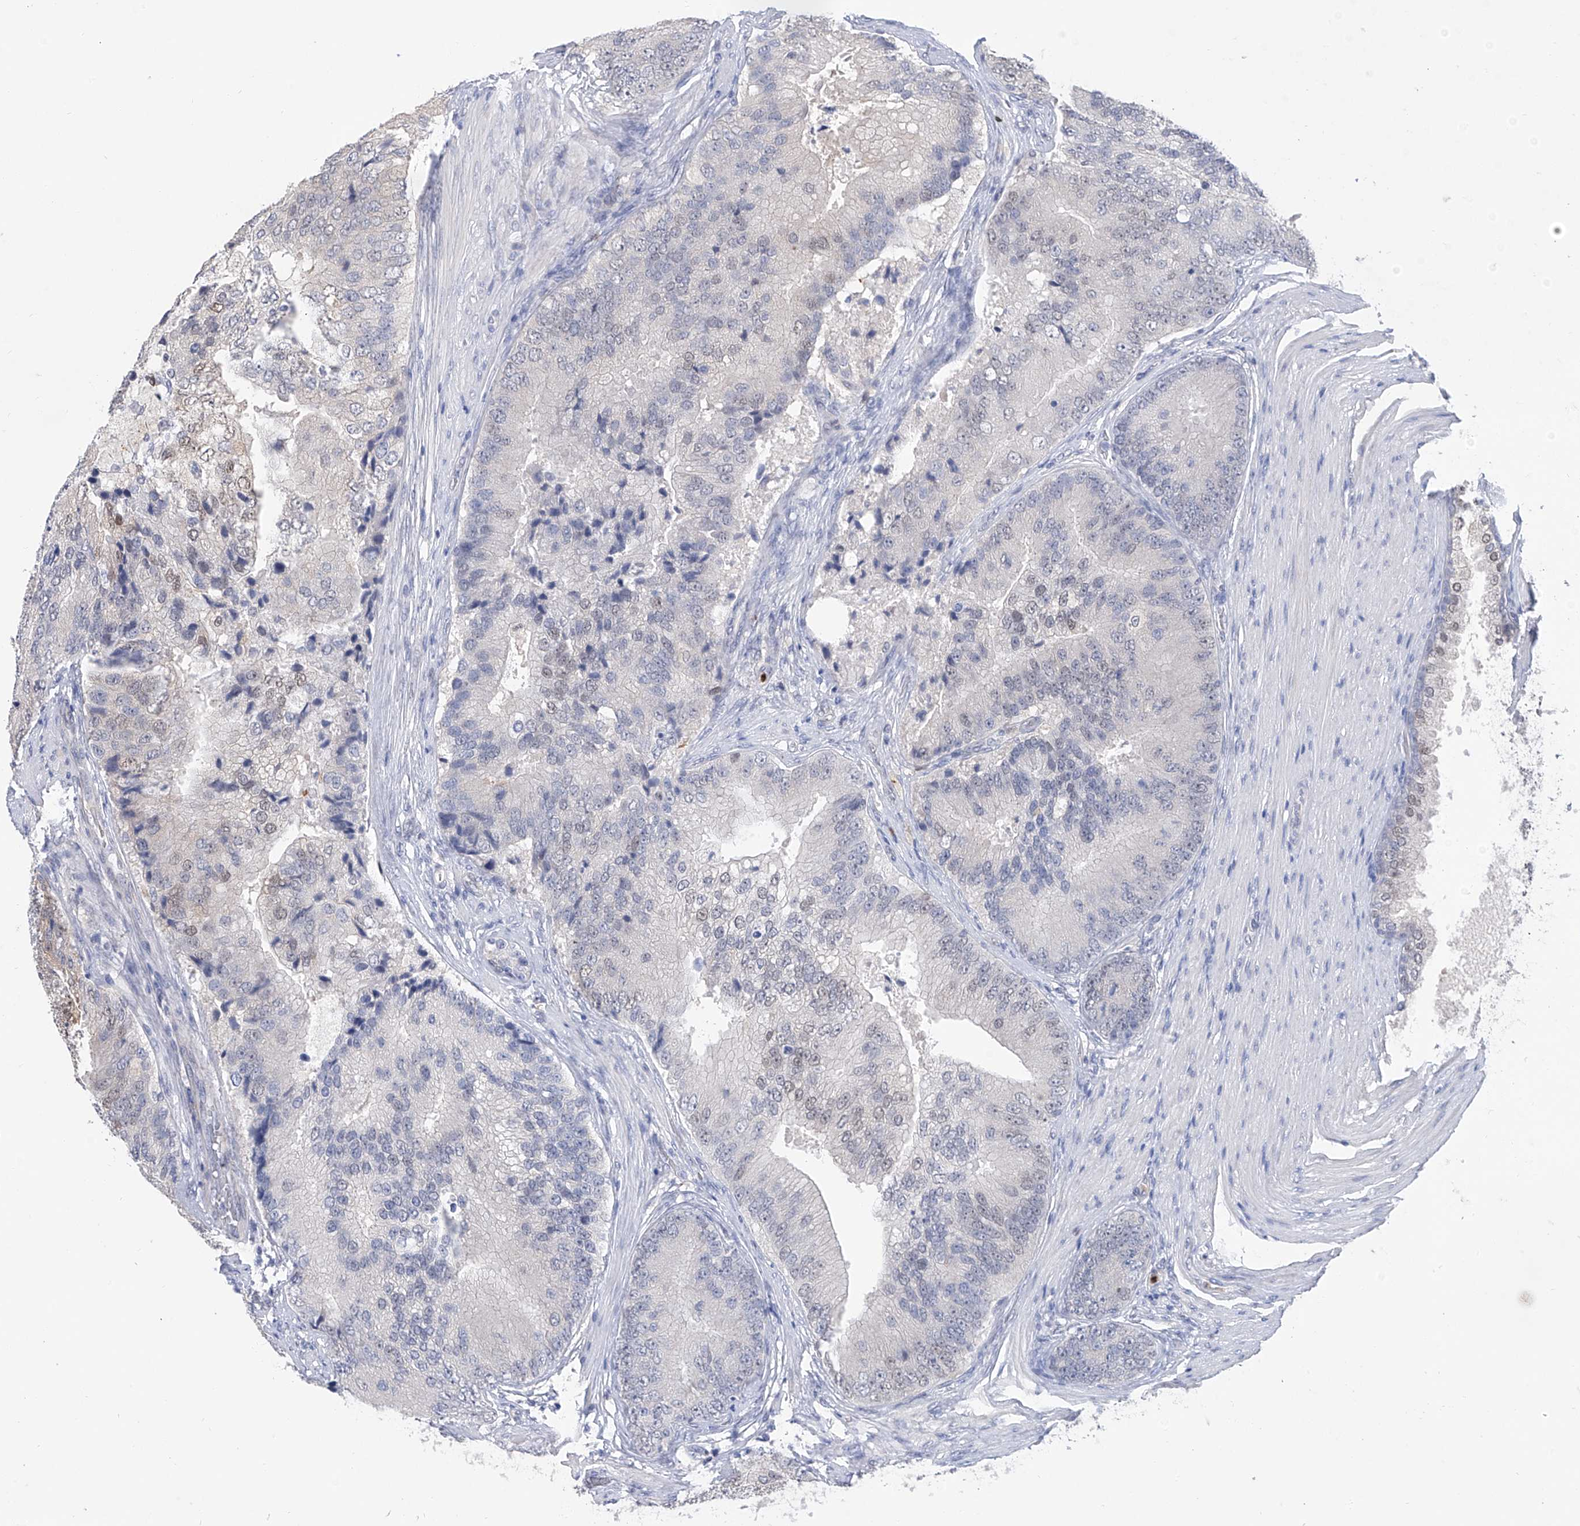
{"staining": {"intensity": "moderate", "quantity": "<25%", "location": "cytoplasmic/membranous,nuclear"}, "tissue": "prostate cancer", "cell_type": "Tumor cells", "image_type": "cancer", "snomed": [{"axis": "morphology", "description": "Adenocarcinoma, High grade"}, {"axis": "topography", "description": "Prostate"}], "caption": "There is low levels of moderate cytoplasmic/membranous and nuclear expression in tumor cells of prostate cancer (high-grade adenocarcinoma), as demonstrated by immunohistochemical staining (brown color).", "gene": "PHF20", "patient": {"sex": "male", "age": 70}}